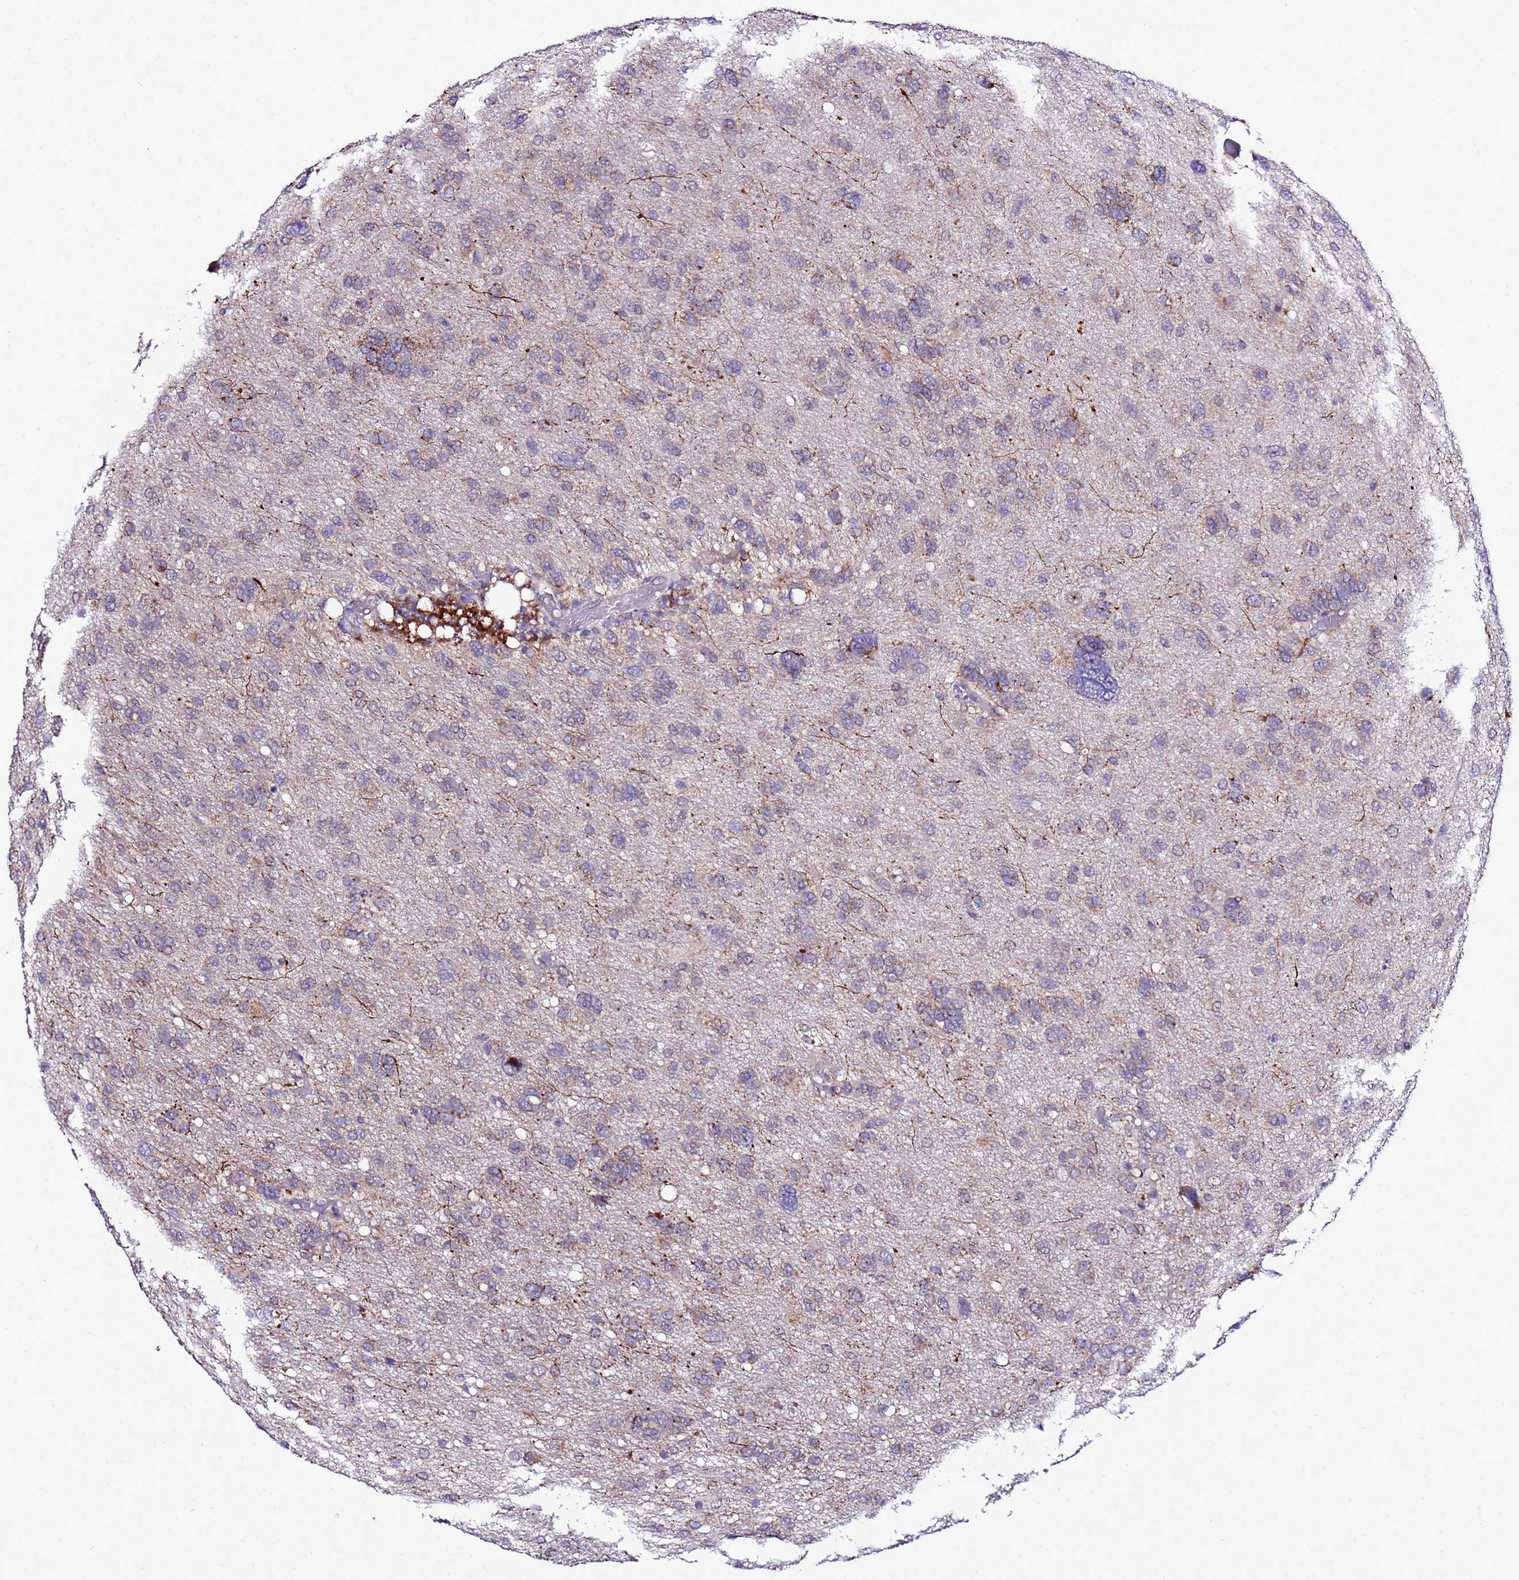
{"staining": {"intensity": "weak", "quantity": "<25%", "location": "cytoplasmic/membranous"}, "tissue": "glioma", "cell_type": "Tumor cells", "image_type": "cancer", "snomed": [{"axis": "morphology", "description": "Glioma, malignant, High grade"}, {"axis": "topography", "description": "Brain"}], "caption": "Immunohistochemistry photomicrograph of malignant glioma (high-grade) stained for a protein (brown), which reveals no staining in tumor cells. (DAB IHC visualized using brightfield microscopy, high magnification).", "gene": "C19orf47", "patient": {"sex": "female", "age": 59}}